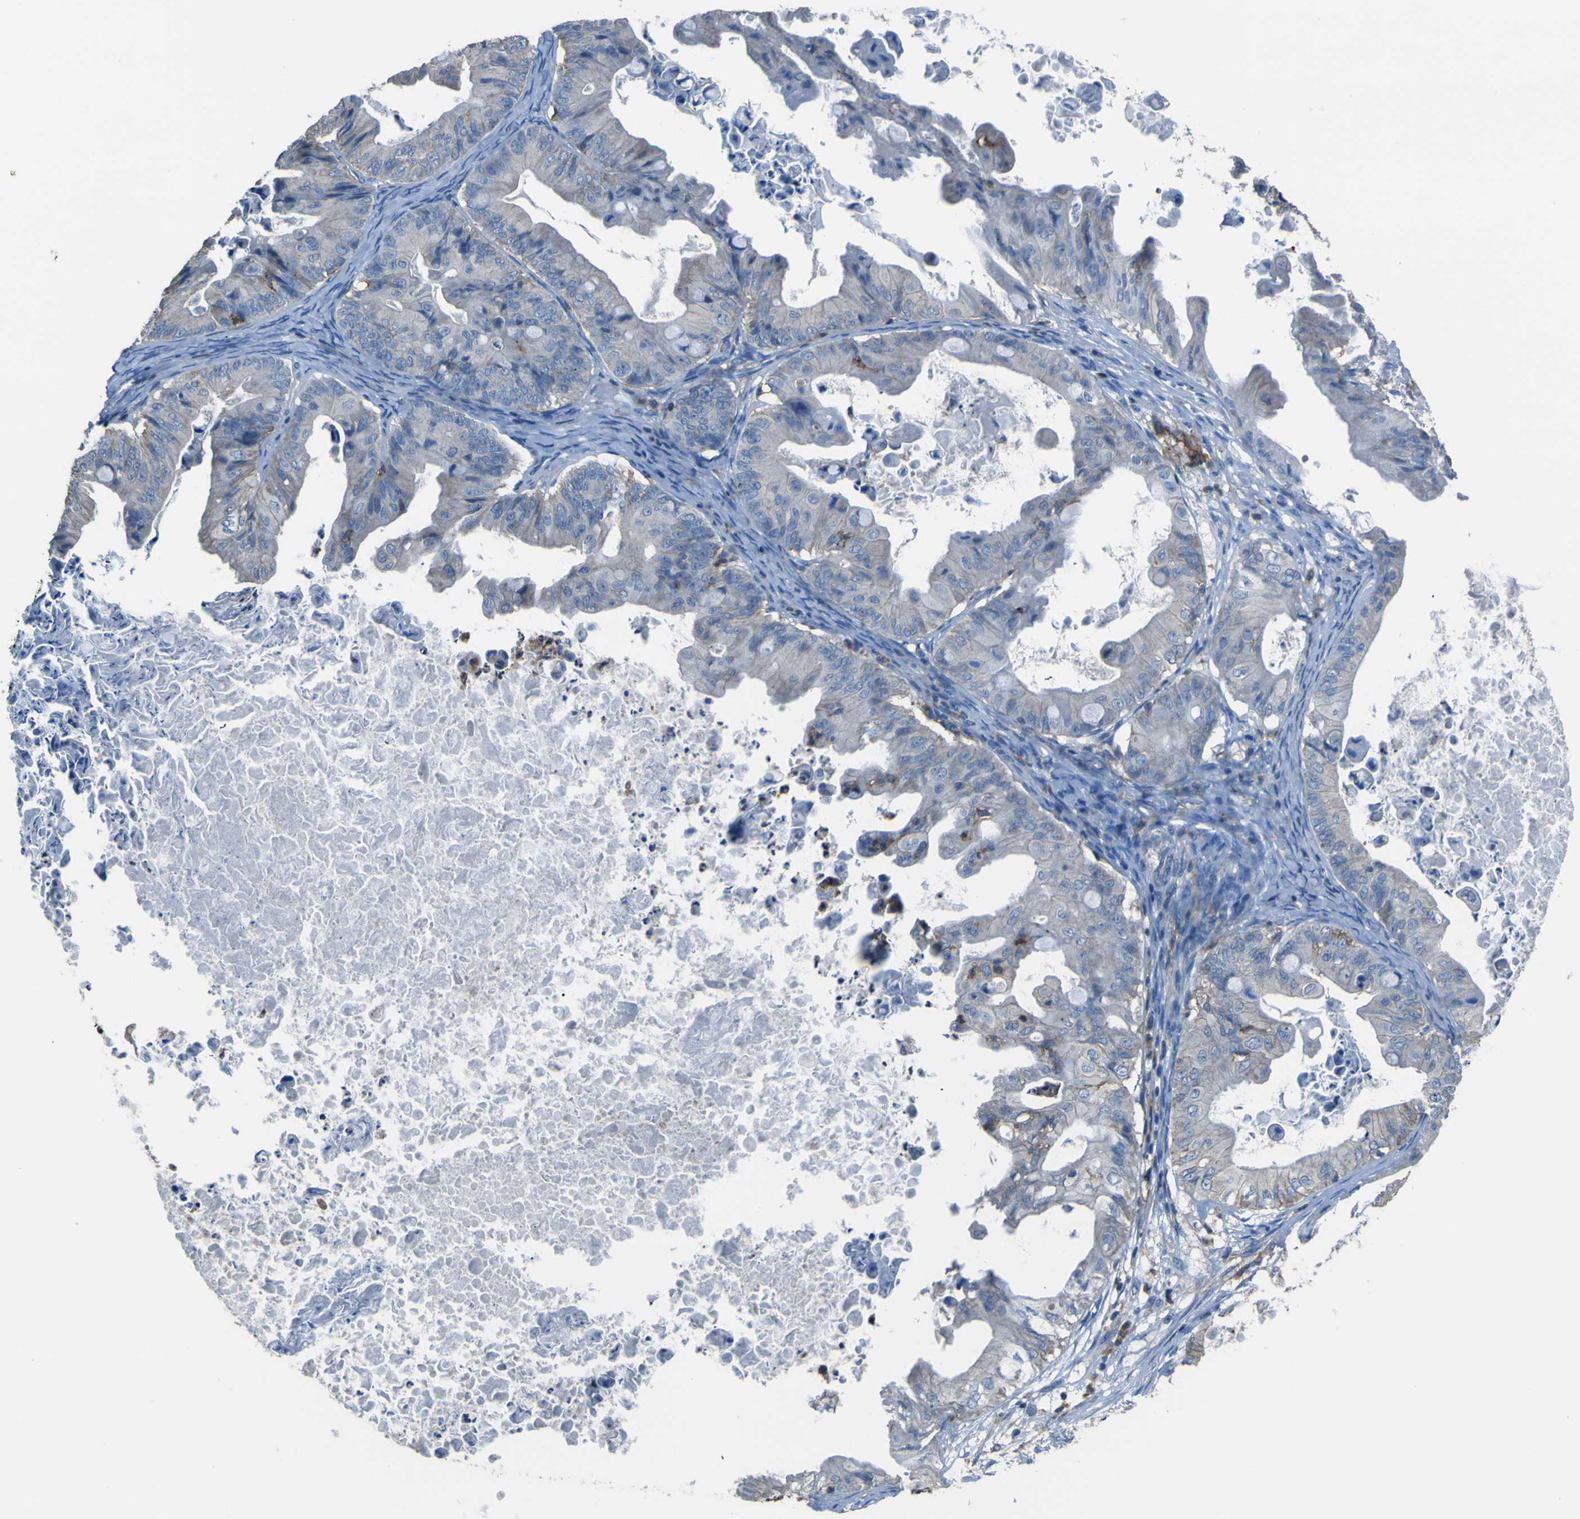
{"staining": {"intensity": "negative", "quantity": "none", "location": "none"}, "tissue": "ovarian cancer", "cell_type": "Tumor cells", "image_type": "cancer", "snomed": [{"axis": "morphology", "description": "Cystadenocarcinoma, mucinous, NOS"}, {"axis": "topography", "description": "Ovary"}], "caption": "Tumor cells show no significant expression in ovarian cancer (mucinous cystadenocarcinoma). Brightfield microscopy of immunohistochemistry (IHC) stained with DAB (3,3'-diaminobenzidine) (brown) and hematoxylin (blue), captured at high magnification.", "gene": "LAIR1", "patient": {"sex": "female", "age": 37}}